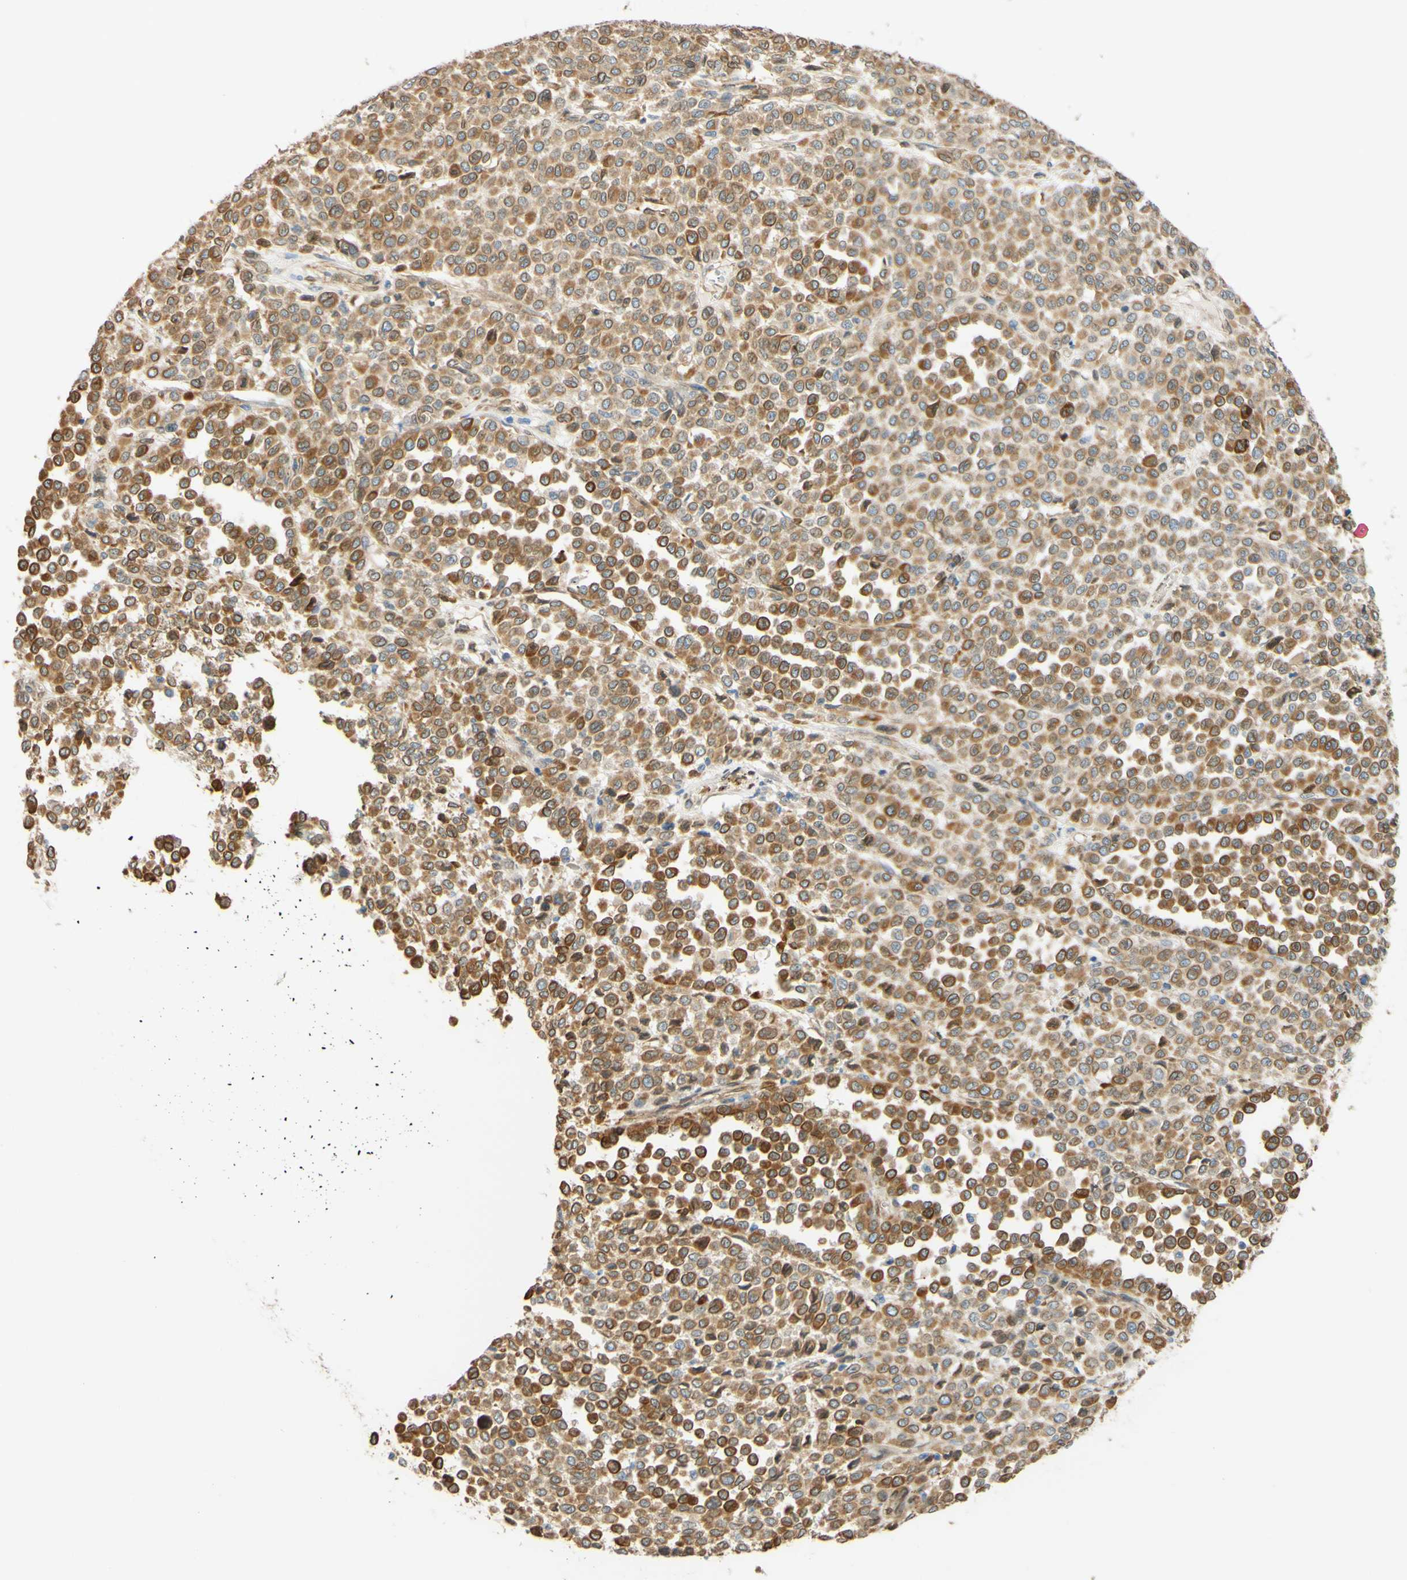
{"staining": {"intensity": "moderate", "quantity": ">75%", "location": "cytoplasmic/membranous,nuclear"}, "tissue": "melanoma", "cell_type": "Tumor cells", "image_type": "cancer", "snomed": [{"axis": "morphology", "description": "Malignant melanoma, Metastatic site"}, {"axis": "topography", "description": "Pancreas"}], "caption": "Immunohistochemistry (IHC) micrograph of neoplastic tissue: malignant melanoma (metastatic site) stained using immunohistochemistry shows medium levels of moderate protein expression localized specifically in the cytoplasmic/membranous and nuclear of tumor cells, appearing as a cytoplasmic/membranous and nuclear brown color.", "gene": "ENDOD1", "patient": {"sex": "female", "age": 30}}